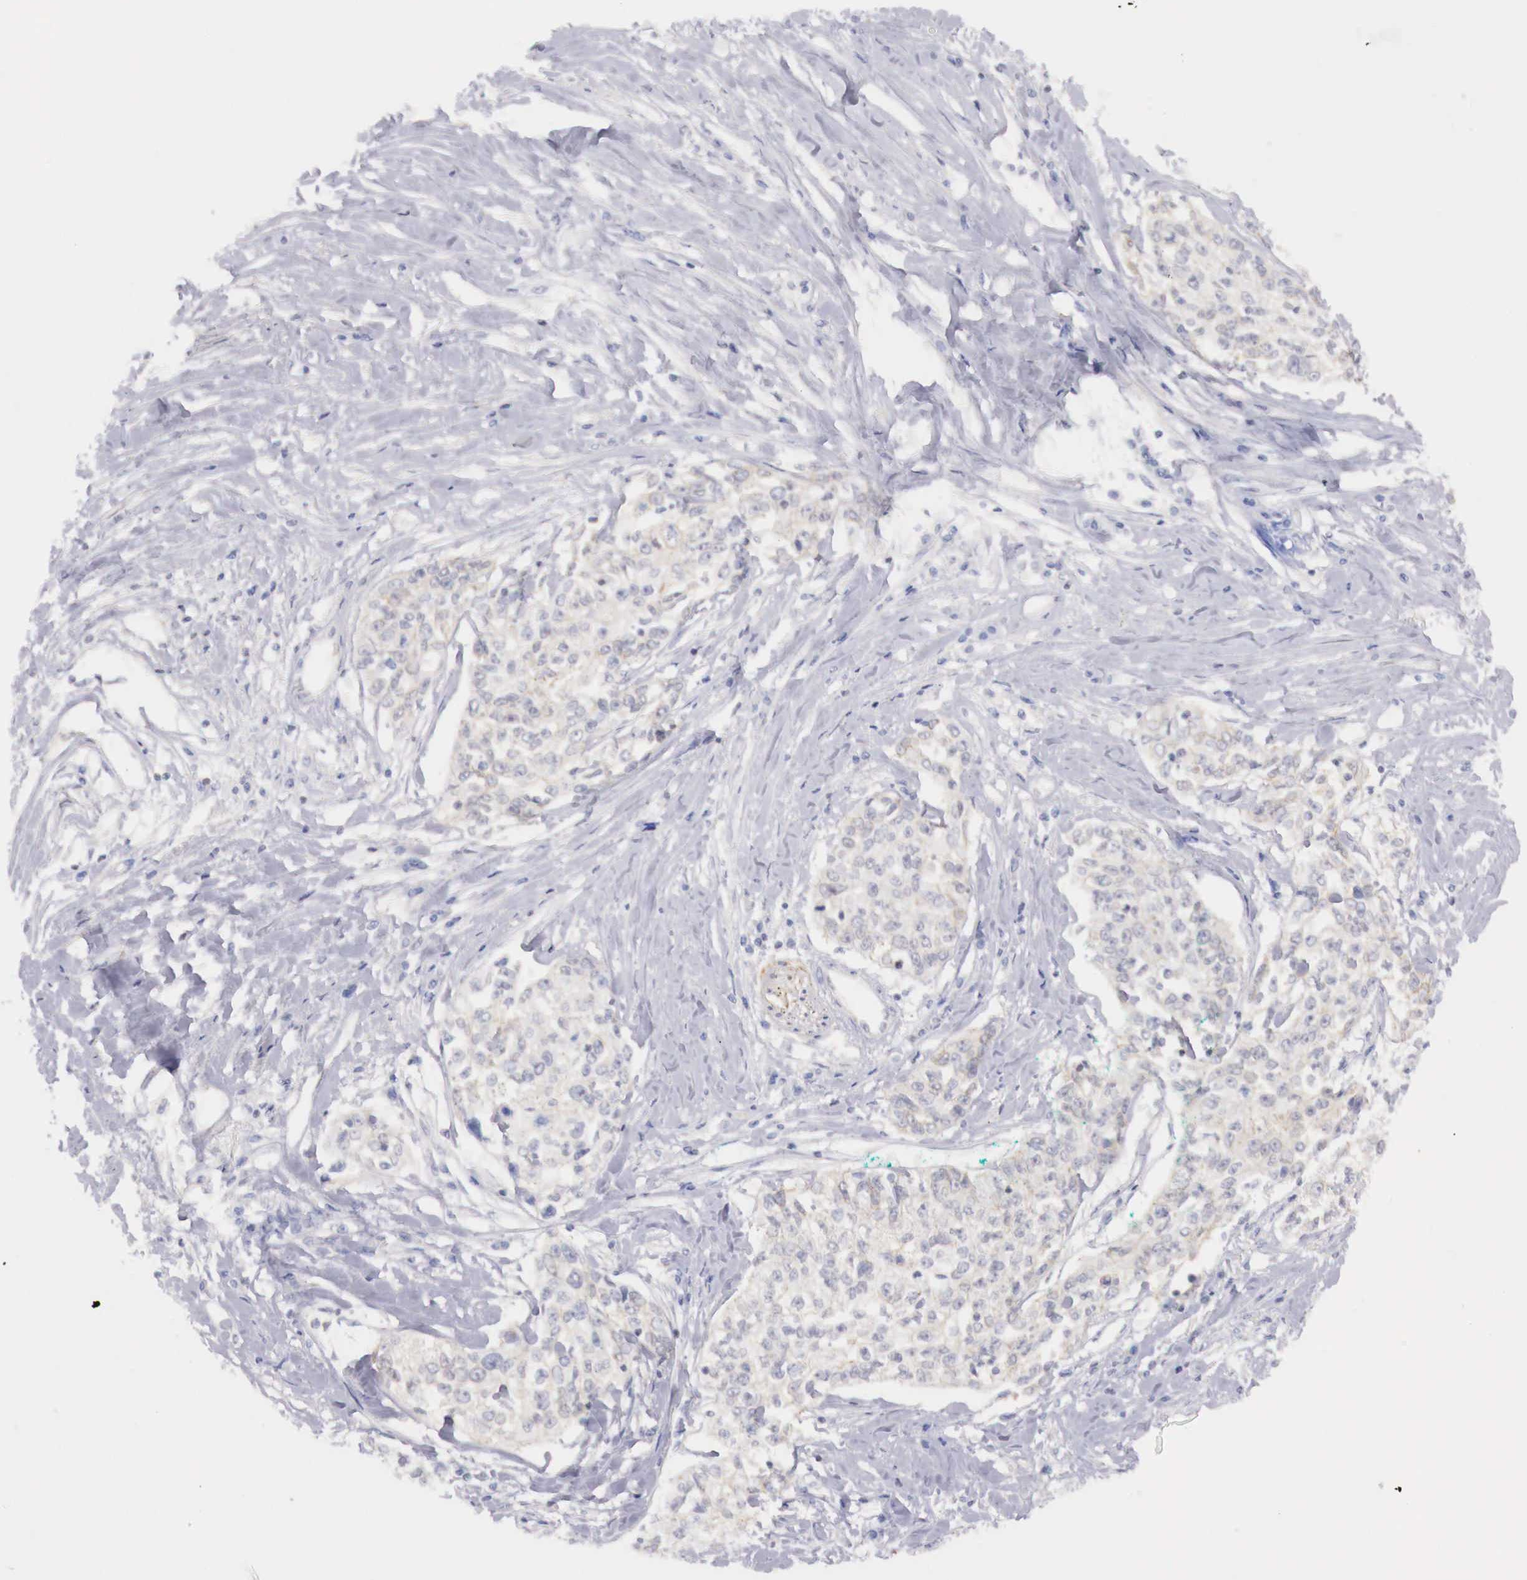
{"staining": {"intensity": "negative", "quantity": "none", "location": "none"}, "tissue": "cervical cancer", "cell_type": "Tumor cells", "image_type": "cancer", "snomed": [{"axis": "morphology", "description": "Squamous cell carcinoma, NOS"}, {"axis": "topography", "description": "Cervix"}], "caption": "High magnification brightfield microscopy of cervical cancer stained with DAB (brown) and counterstained with hematoxylin (blue): tumor cells show no significant staining.", "gene": "TRIM13", "patient": {"sex": "female", "age": 57}}